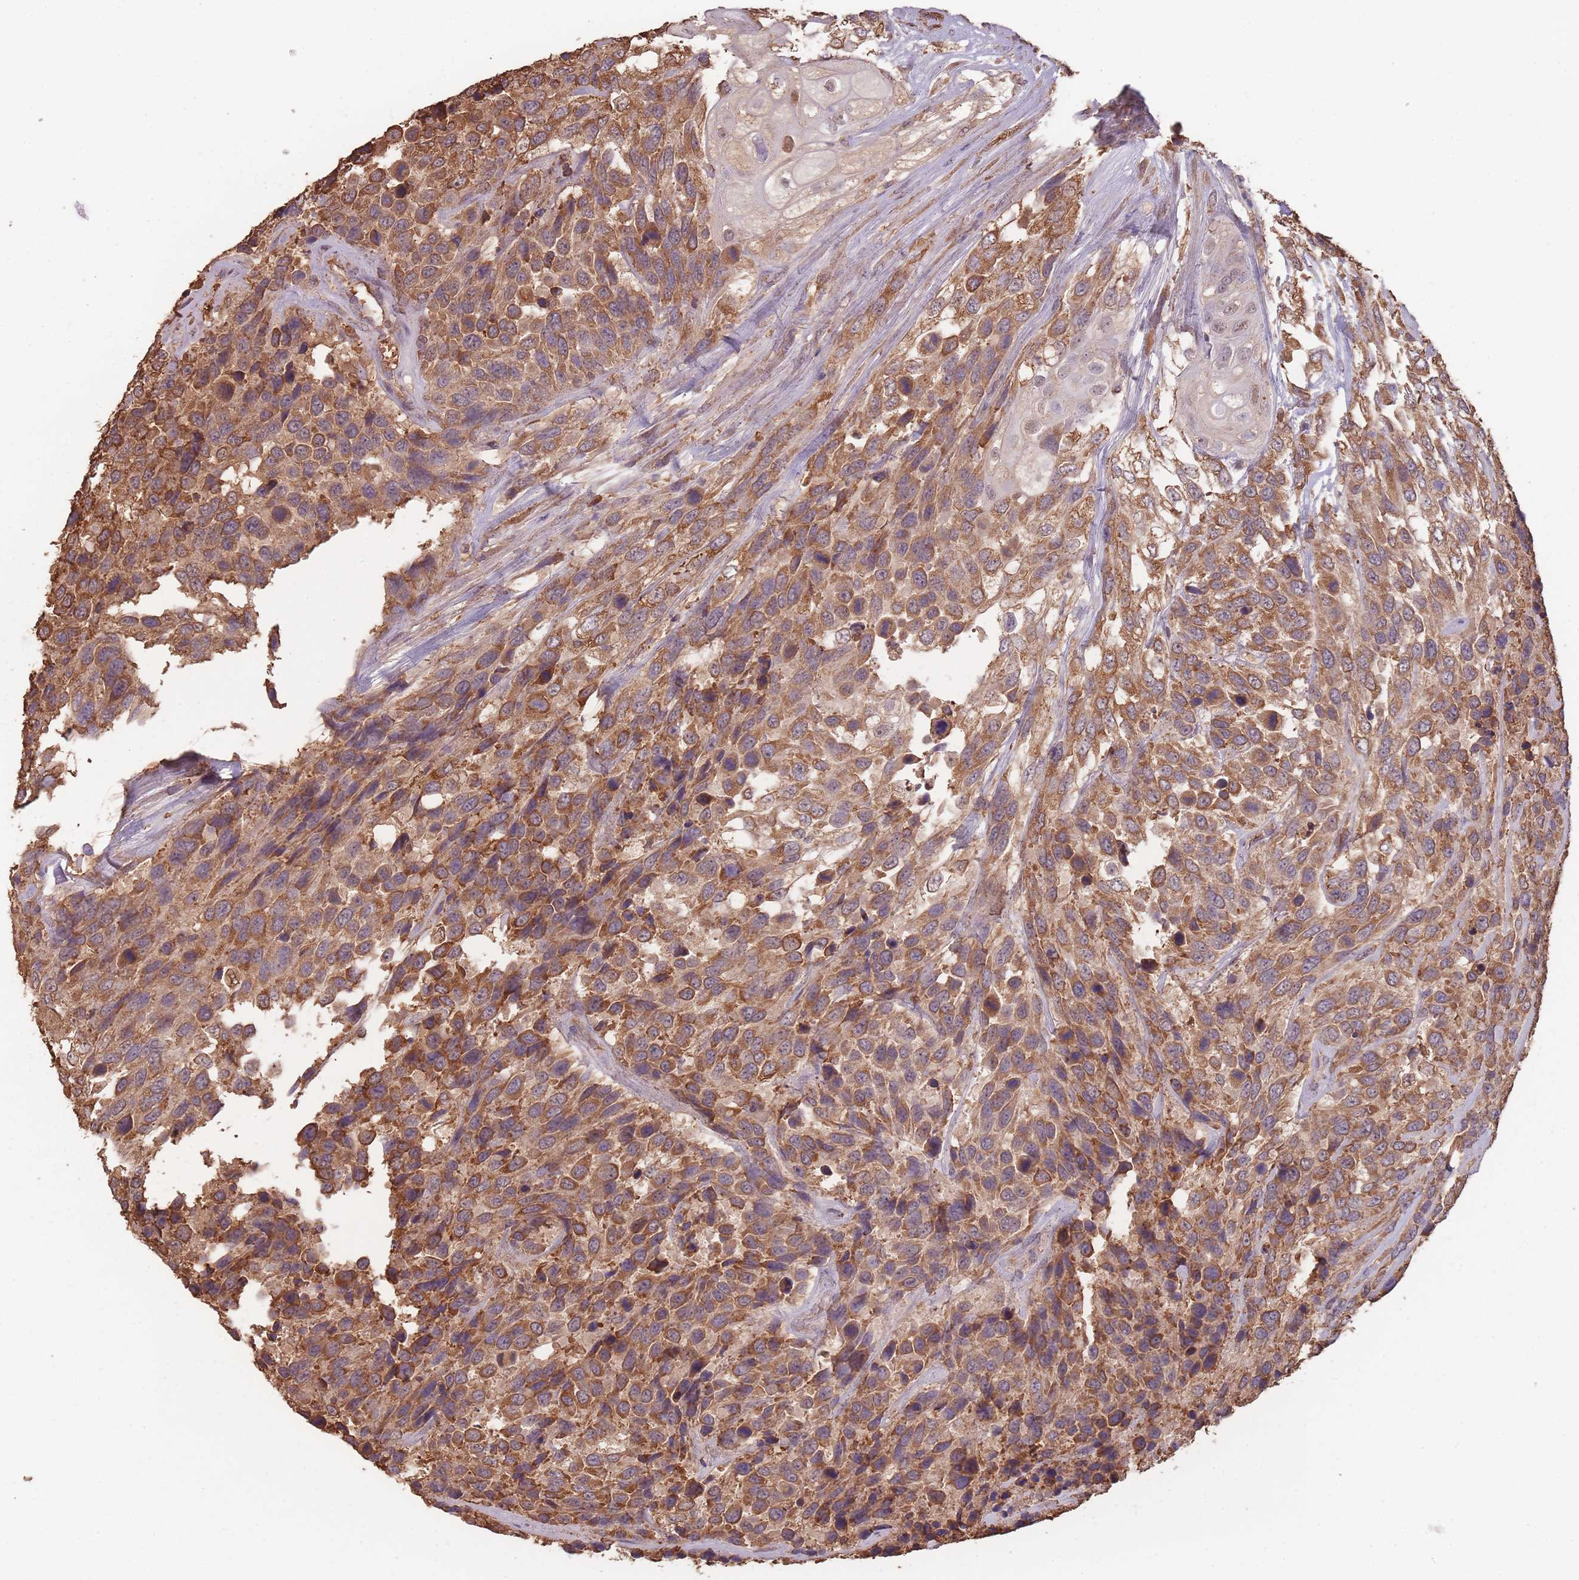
{"staining": {"intensity": "moderate", "quantity": ">75%", "location": "cytoplasmic/membranous"}, "tissue": "urothelial cancer", "cell_type": "Tumor cells", "image_type": "cancer", "snomed": [{"axis": "morphology", "description": "Urothelial carcinoma, High grade"}, {"axis": "topography", "description": "Urinary bladder"}], "caption": "Immunohistochemistry (IHC) image of neoplastic tissue: urothelial cancer stained using immunohistochemistry (IHC) reveals medium levels of moderate protein expression localized specifically in the cytoplasmic/membranous of tumor cells, appearing as a cytoplasmic/membranous brown color.", "gene": "SANBR", "patient": {"sex": "female", "age": 70}}